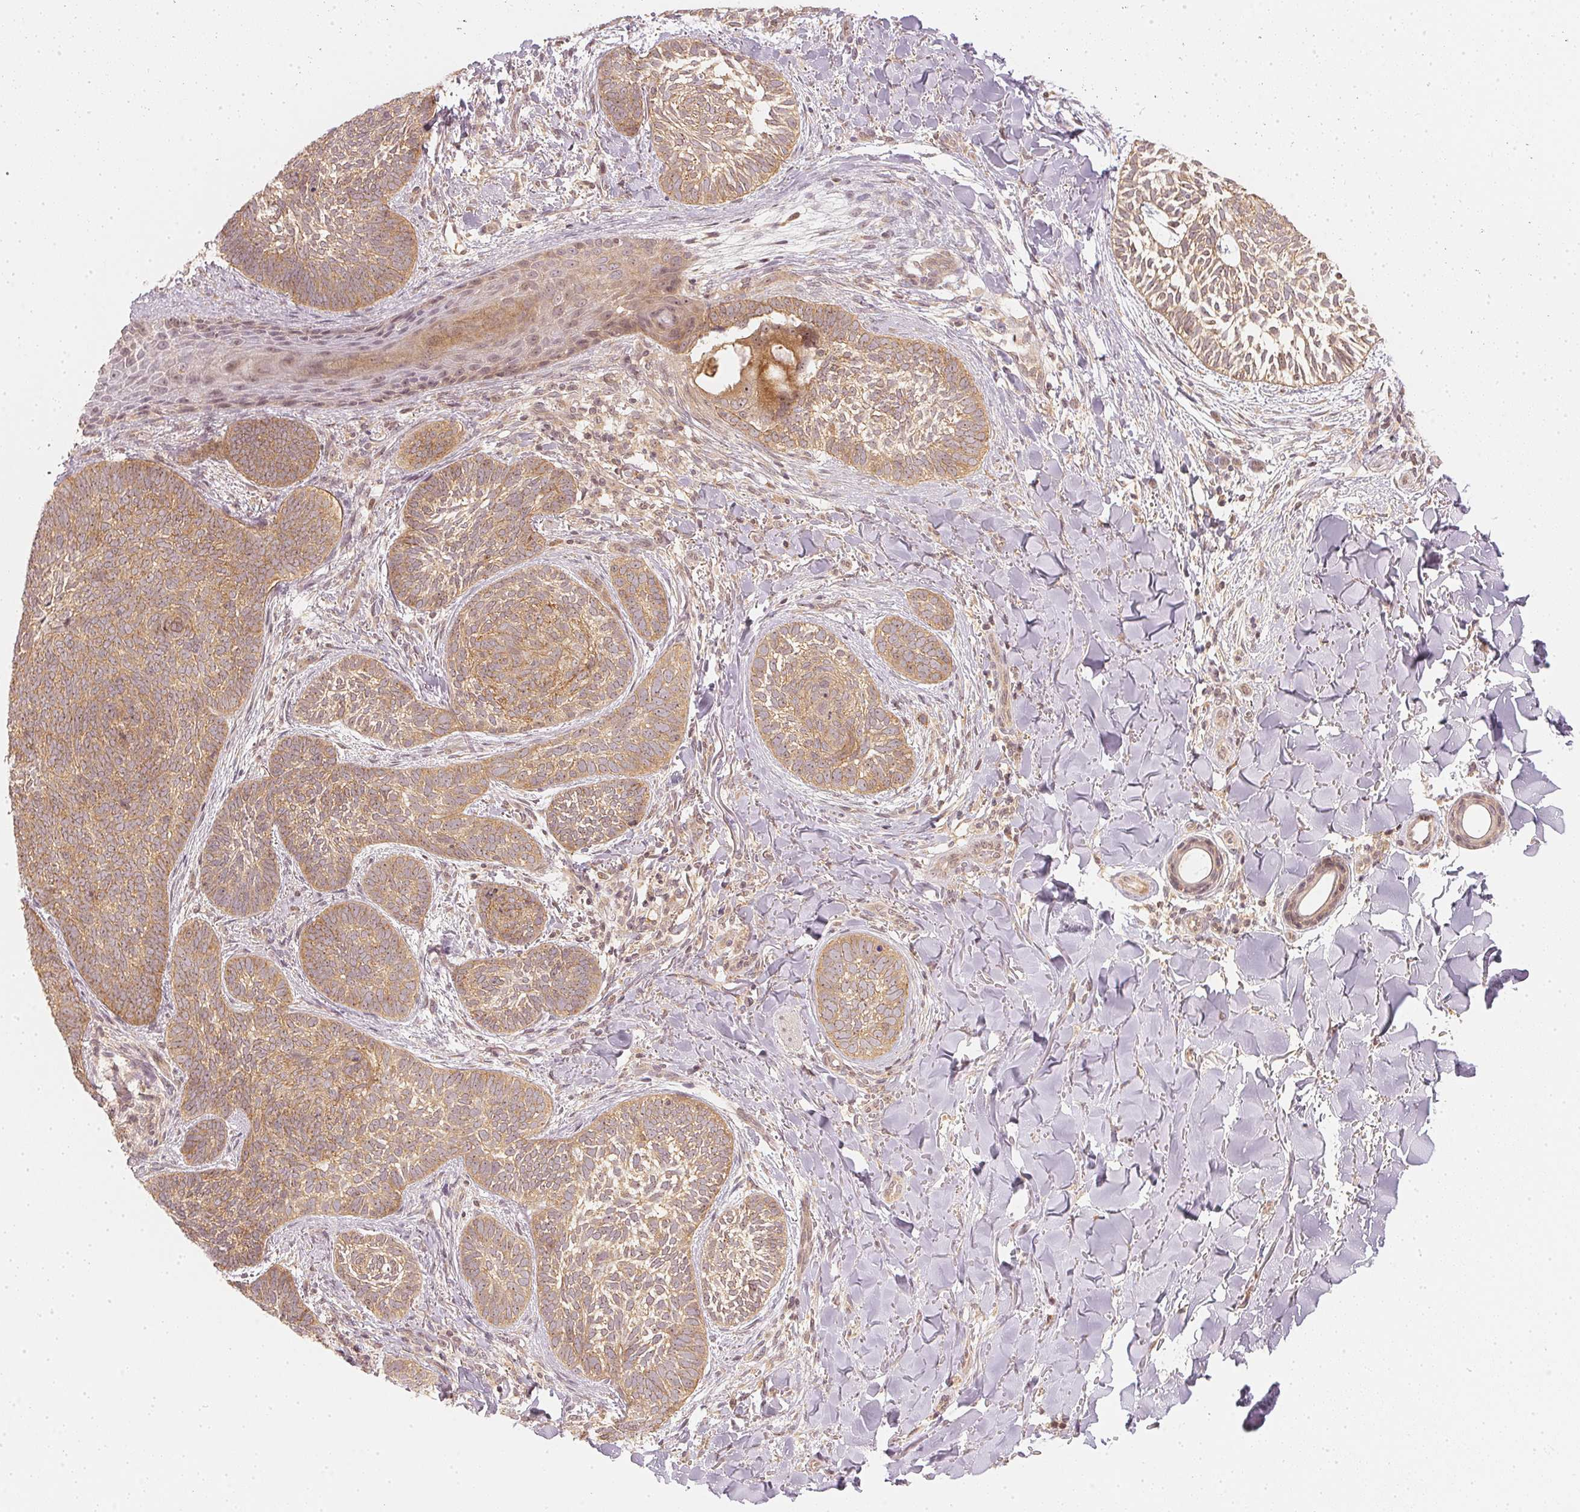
{"staining": {"intensity": "moderate", "quantity": ">75%", "location": "cytoplasmic/membranous"}, "tissue": "skin cancer", "cell_type": "Tumor cells", "image_type": "cancer", "snomed": [{"axis": "morphology", "description": "Normal tissue, NOS"}, {"axis": "morphology", "description": "Basal cell carcinoma"}, {"axis": "topography", "description": "Skin"}], "caption": "A brown stain shows moderate cytoplasmic/membranous staining of a protein in skin cancer tumor cells.", "gene": "WDR54", "patient": {"sex": "male", "age": 46}}